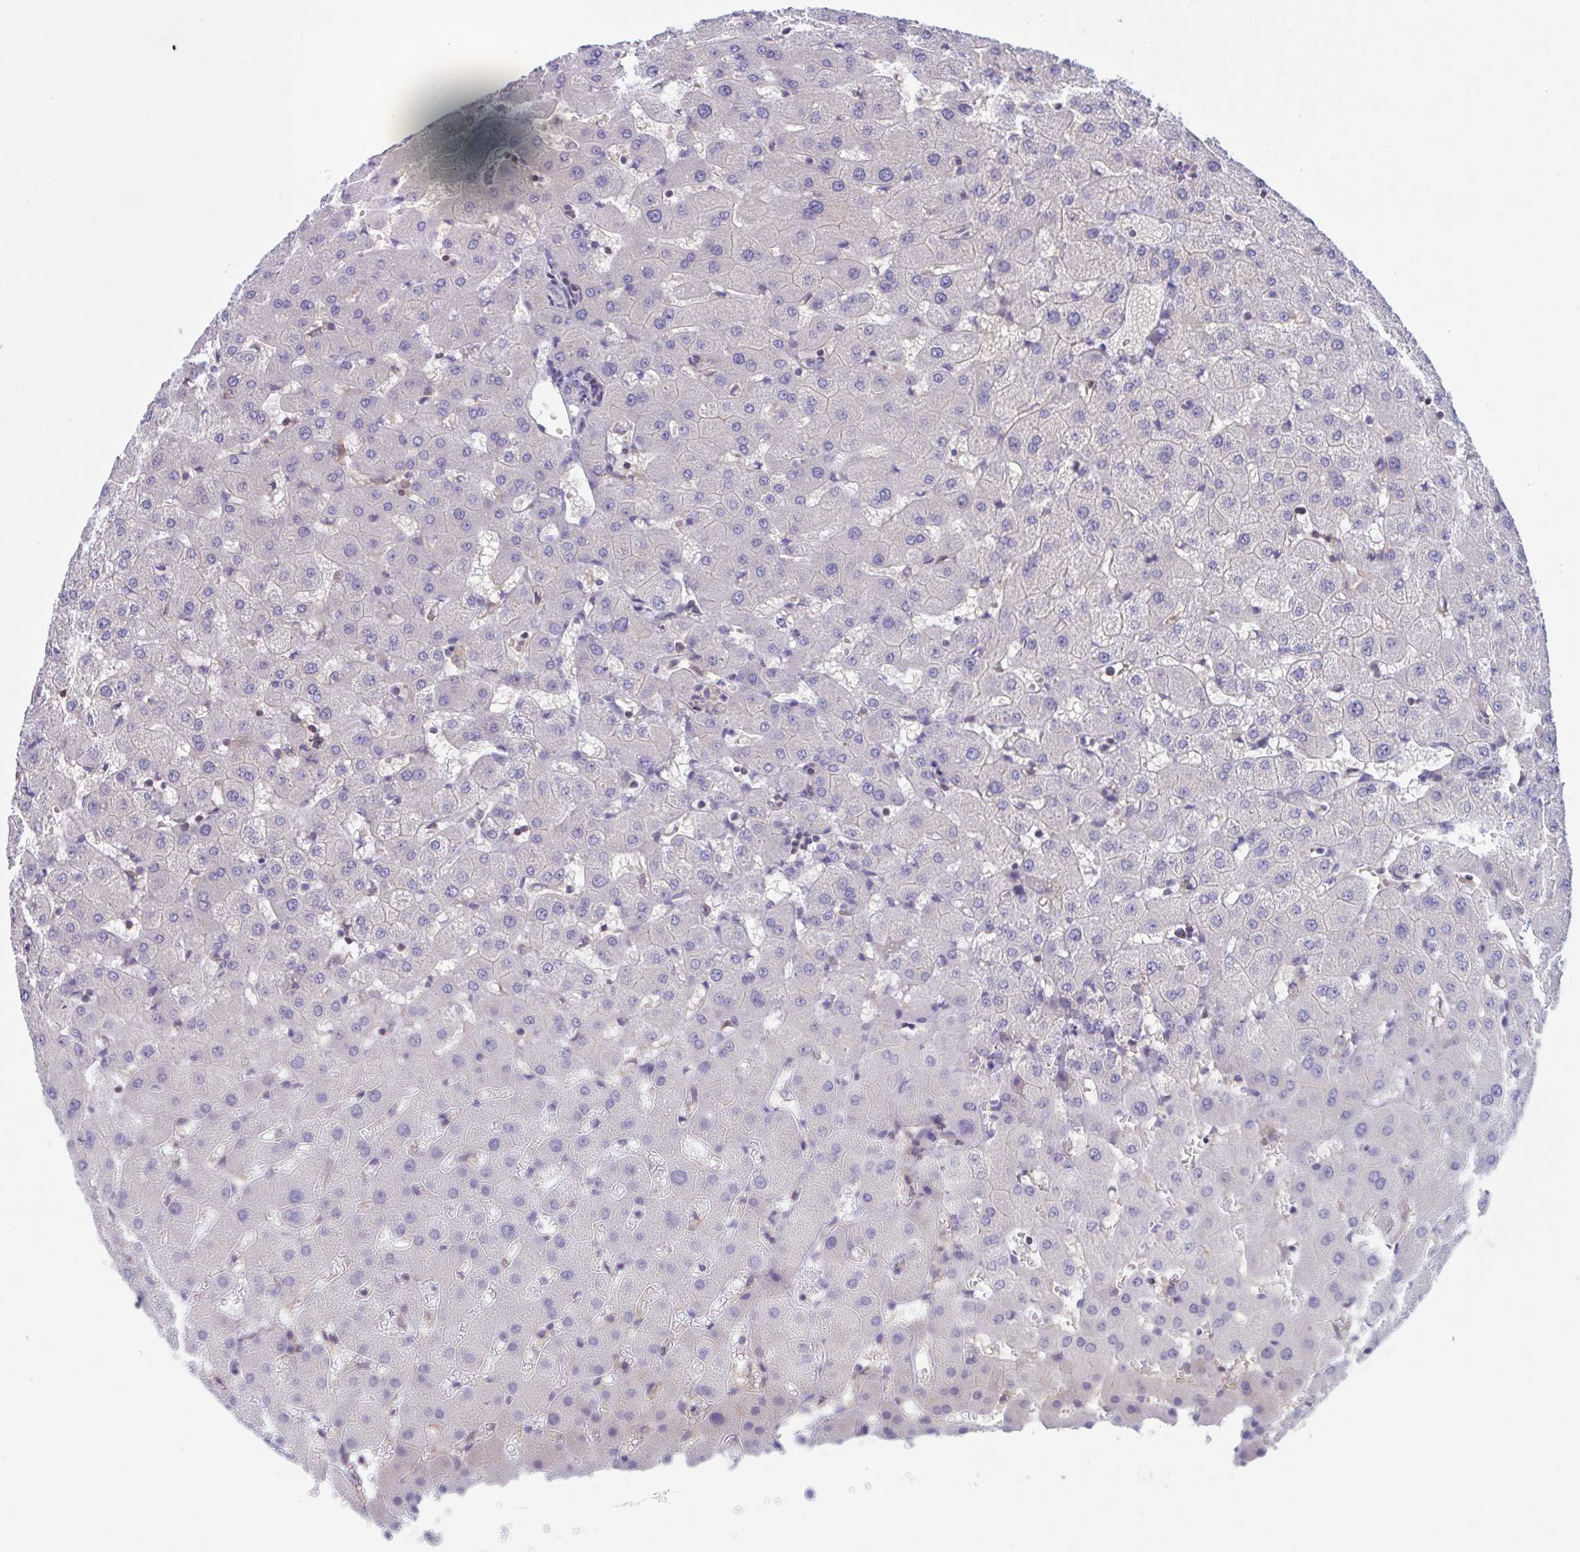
{"staining": {"intensity": "negative", "quantity": "none", "location": "none"}, "tissue": "liver", "cell_type": "Cholangiocytes", "image_type": "normal", "snomed": [{"axis": "morphology", "description": "Normal tissue, NOS"}, {"axis": "topography", "description": "Liver"}], "caption": "Cholangiocytes show no significant protein staining in normal liver. Brightfield microscopy of immunohistochemistry (IHC) stained with DAB (brown) and hematoxylin (blue), captured at high magnification.", "gene": "SNX11", "patient": {"sex": "female", "age": 63}}